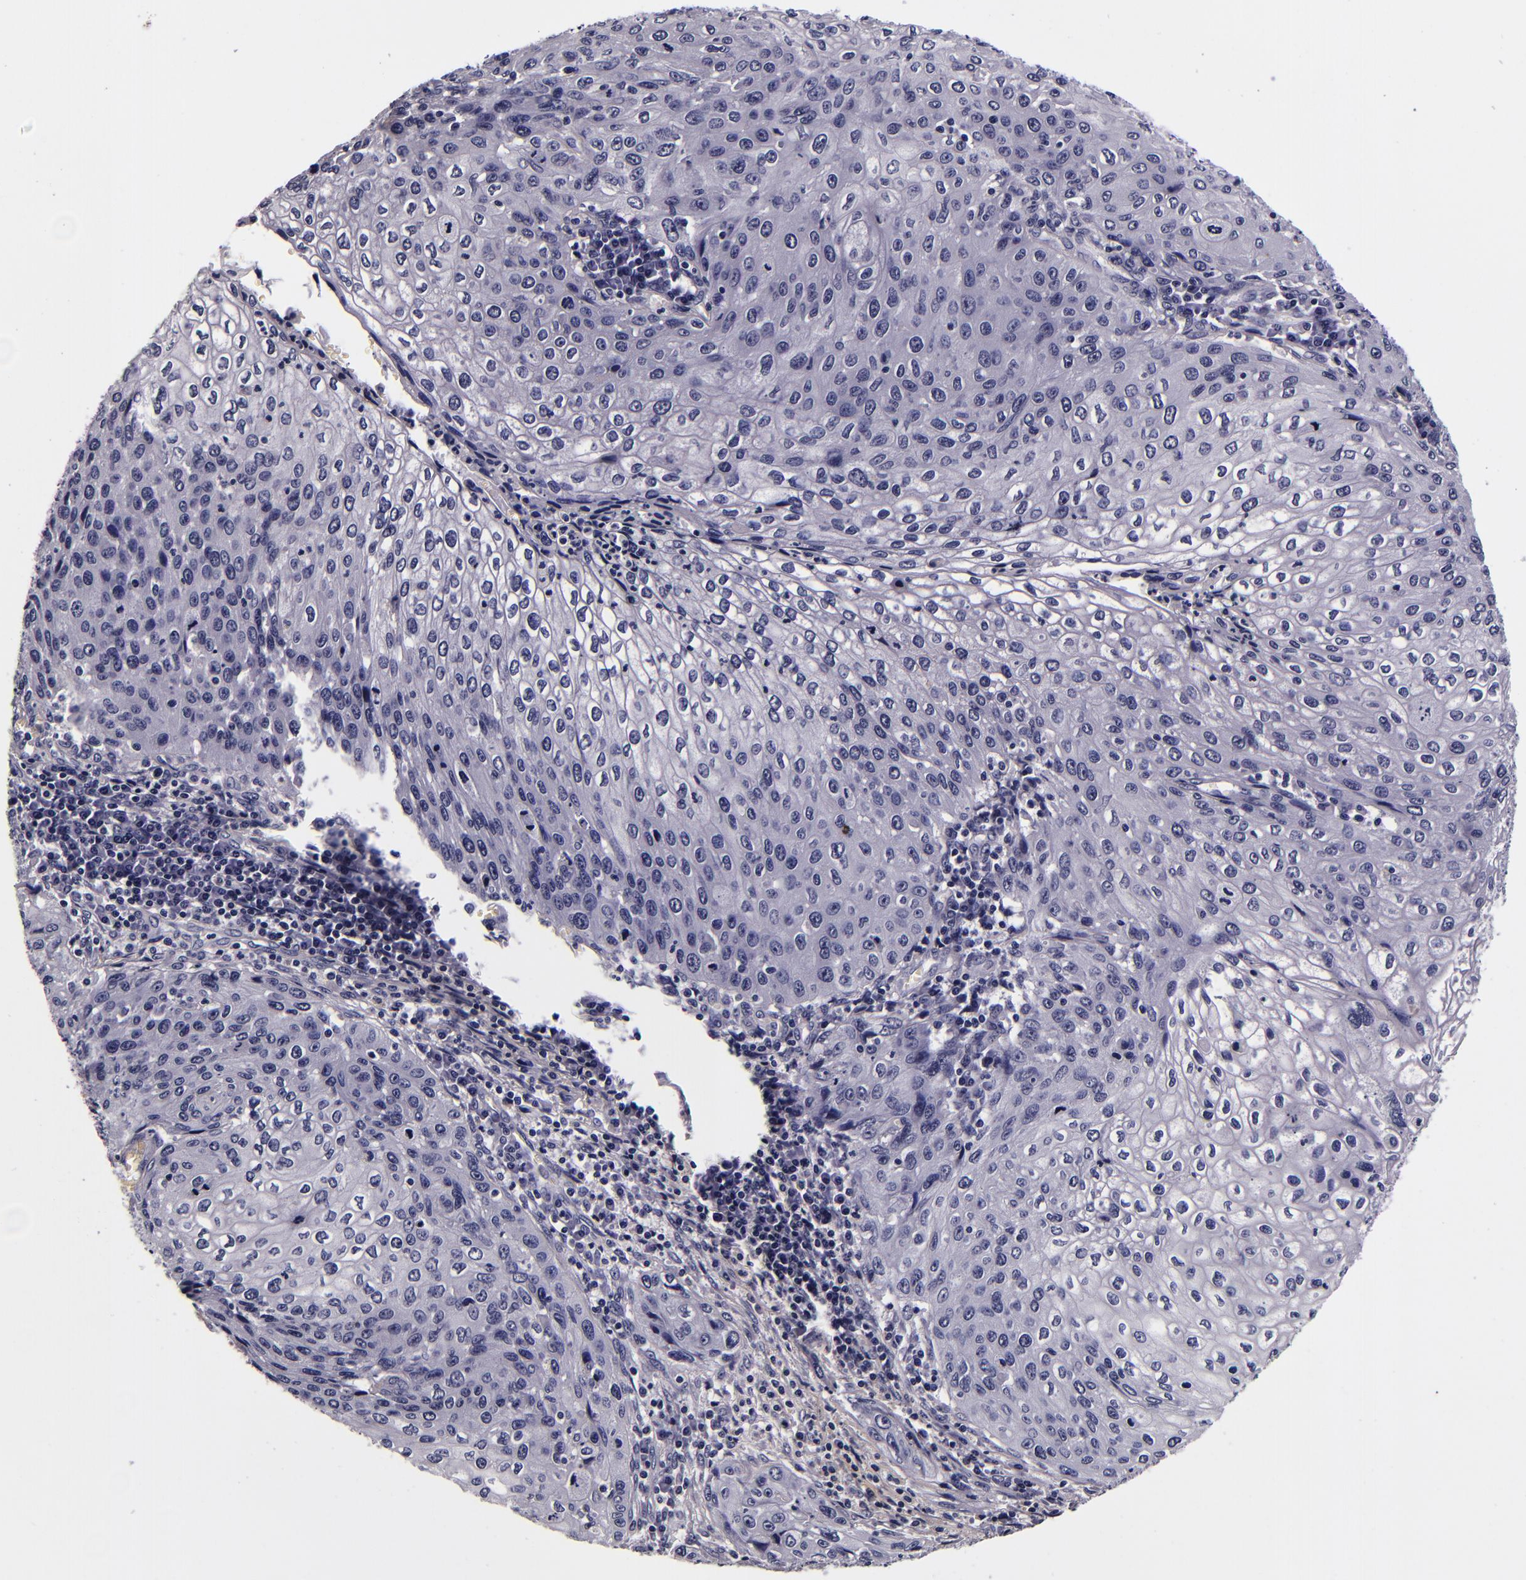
{"staining": {"intensity": "negative", "quantity": "none", "location": "none"}, "tissue": "cervical cancer", "cell_type": "Tumor cells", "image_type": "cancer", "snomed": [{"axis": "morphology", "description": "Squamous cell carcinoma, NOS"}, {"axis": "topography", "description": "Cervix"}], "caption": "Photomicrograph shows no protein staining in tumor cells of cervical squamous cell carcinoma tissue. Brightfield microscopy of IHC stained with DAB (3,3'-diaminobenzidine) (brown) and hematoxylin (blue), captured at high magnification.", "gene": "FBN1", "patient": {"sex": "female", "age": 32}}